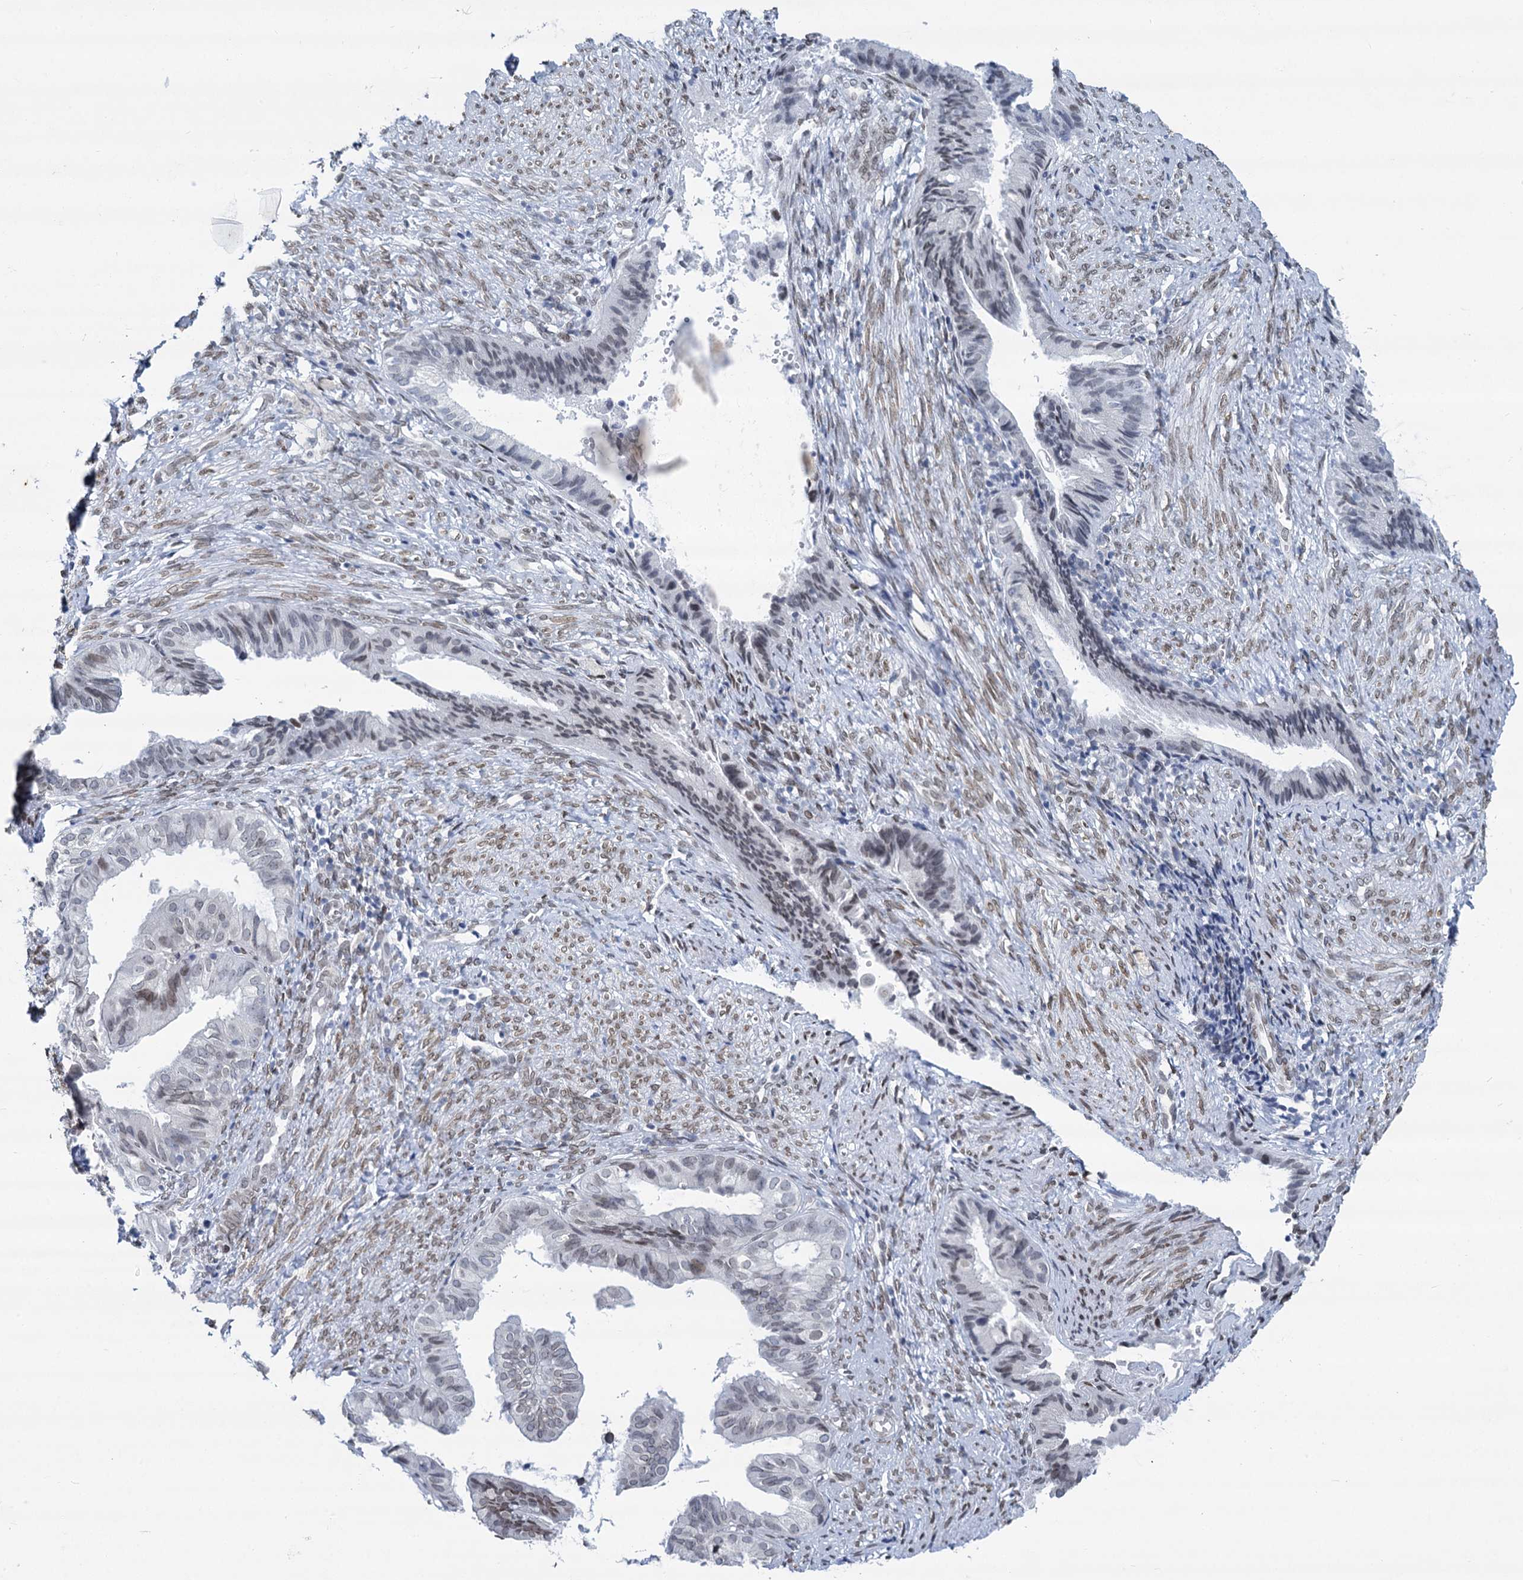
{"staining": {"intensity": "weak", "quantity": "25%-75%", "location": "cytoplasmic/membranous,nuclear"}, "tissue": "endometrial cancer", "cell_type": "Tumor cells", "image_type": "cancer", "snomed": [{"axis": "morphology", "description": "Adenocarcinoma, NOS"}, {"axis": "topography", "description": "Endometrium"}], "caption": "This histopathology image demonstrates adenocarcinoma (endometrial) stained with immunohistochemistry (IHC) to label a protein in brown. The cytoplasmic/membranous and nuclear of tumor cells show weak positivity for the protein. Nuclei are counter-stained blue.", "gene": "PRSS35", "patient": {"sex": "female", "age": 86}}